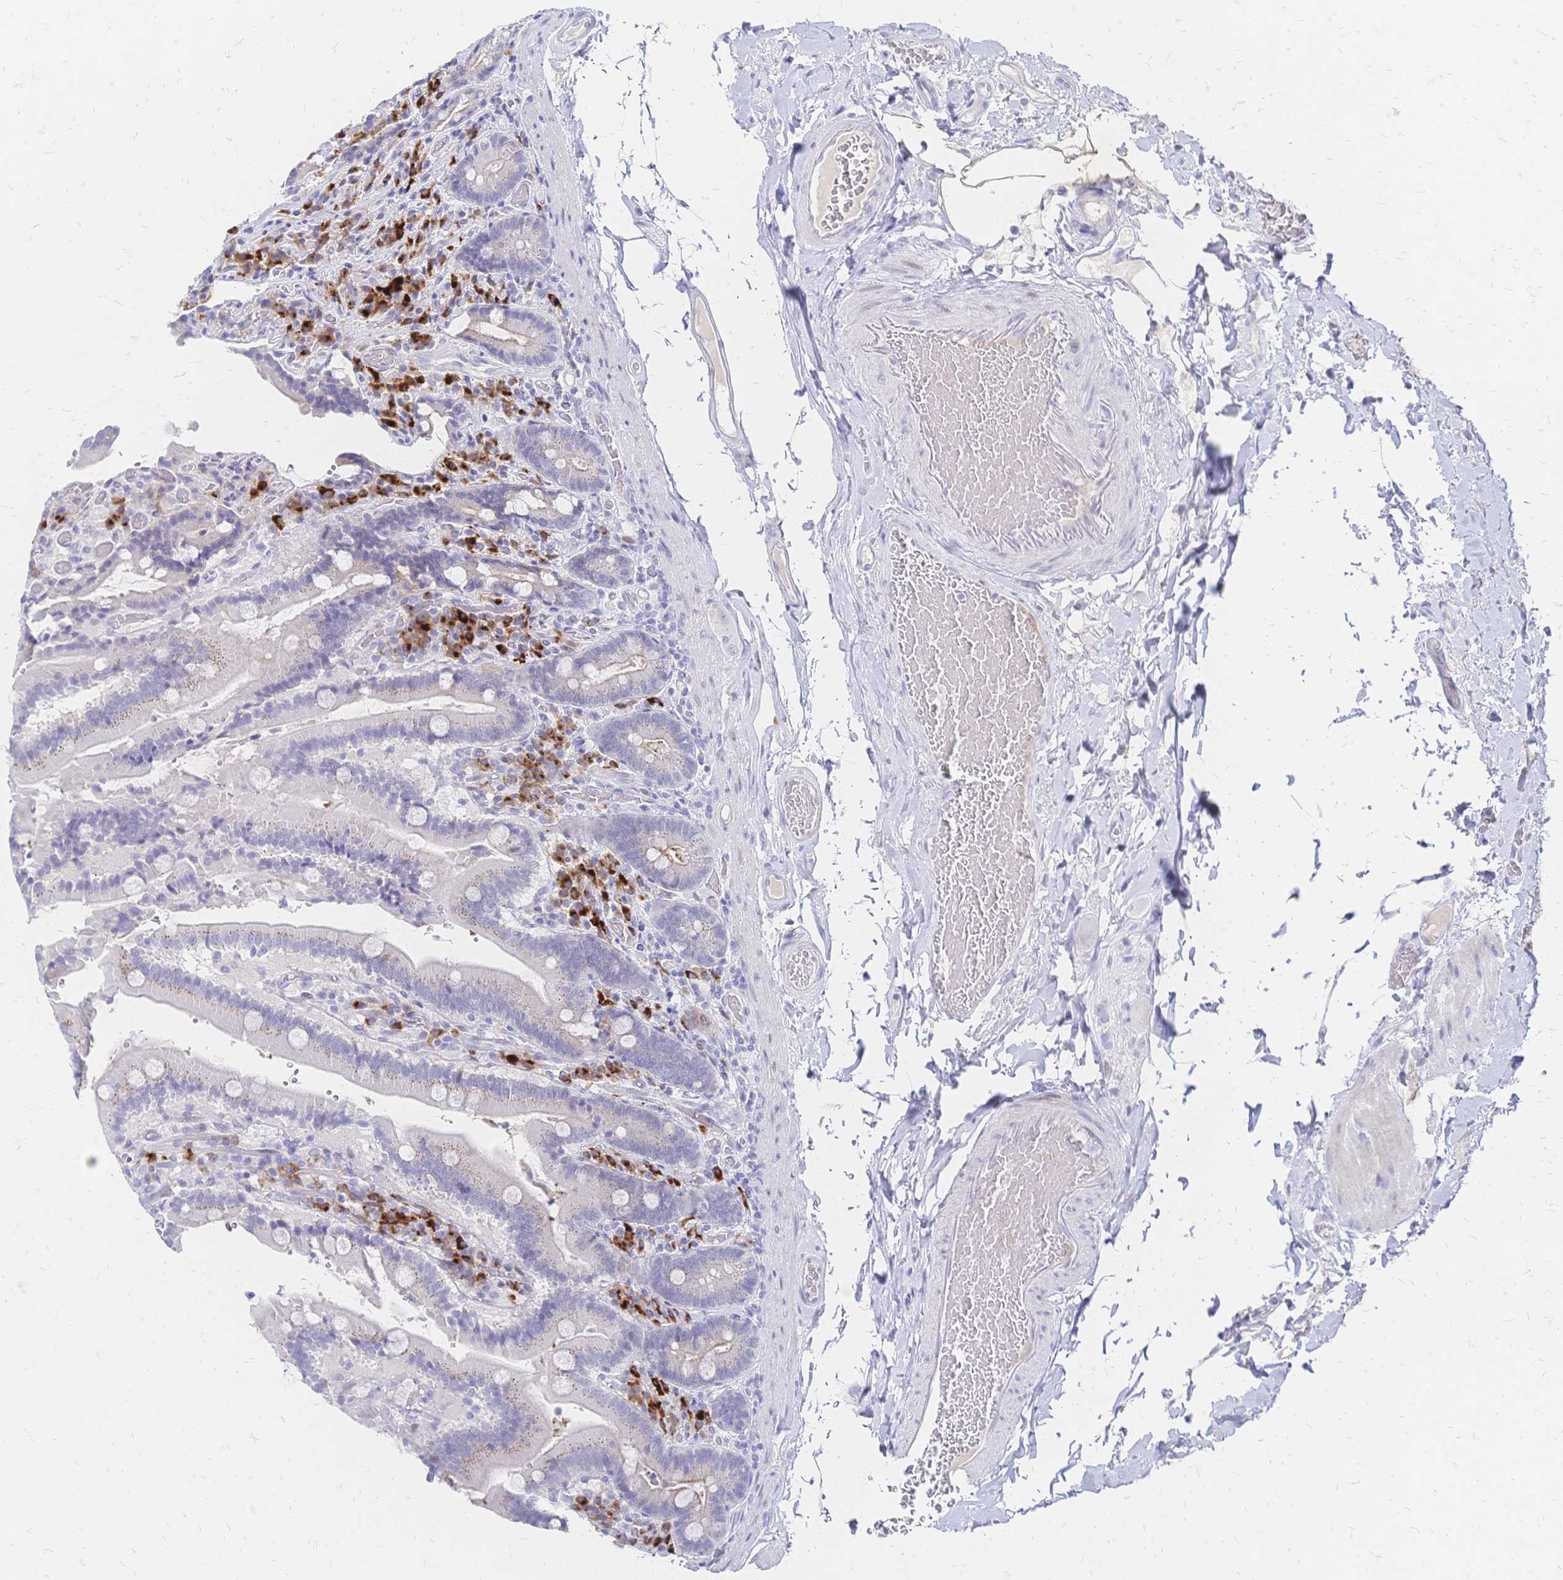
{"staining": {"intensity": "negative", "quantity": "none", "location": "none"}, "tissue": "duodenum", "cell_type": "Glandular cells", "image_type": "normal", "snomed": [{"axis": "morphology", "description": "Normal tissue, NOS"}, {"axis": "topography", "description": "Duodenum"}], "caption": "Duodenum was stained to show a protein in brown. There is no significant staining in glandular cells. (Stains: DAB (3,3'-diaminobenzidine) IHC with hematoxylin counter stain, Microscopy: brightfield microscopy at high magnification).", "gene": "PSORS1C2", "patient": {"sex": "female", "age": 62}}